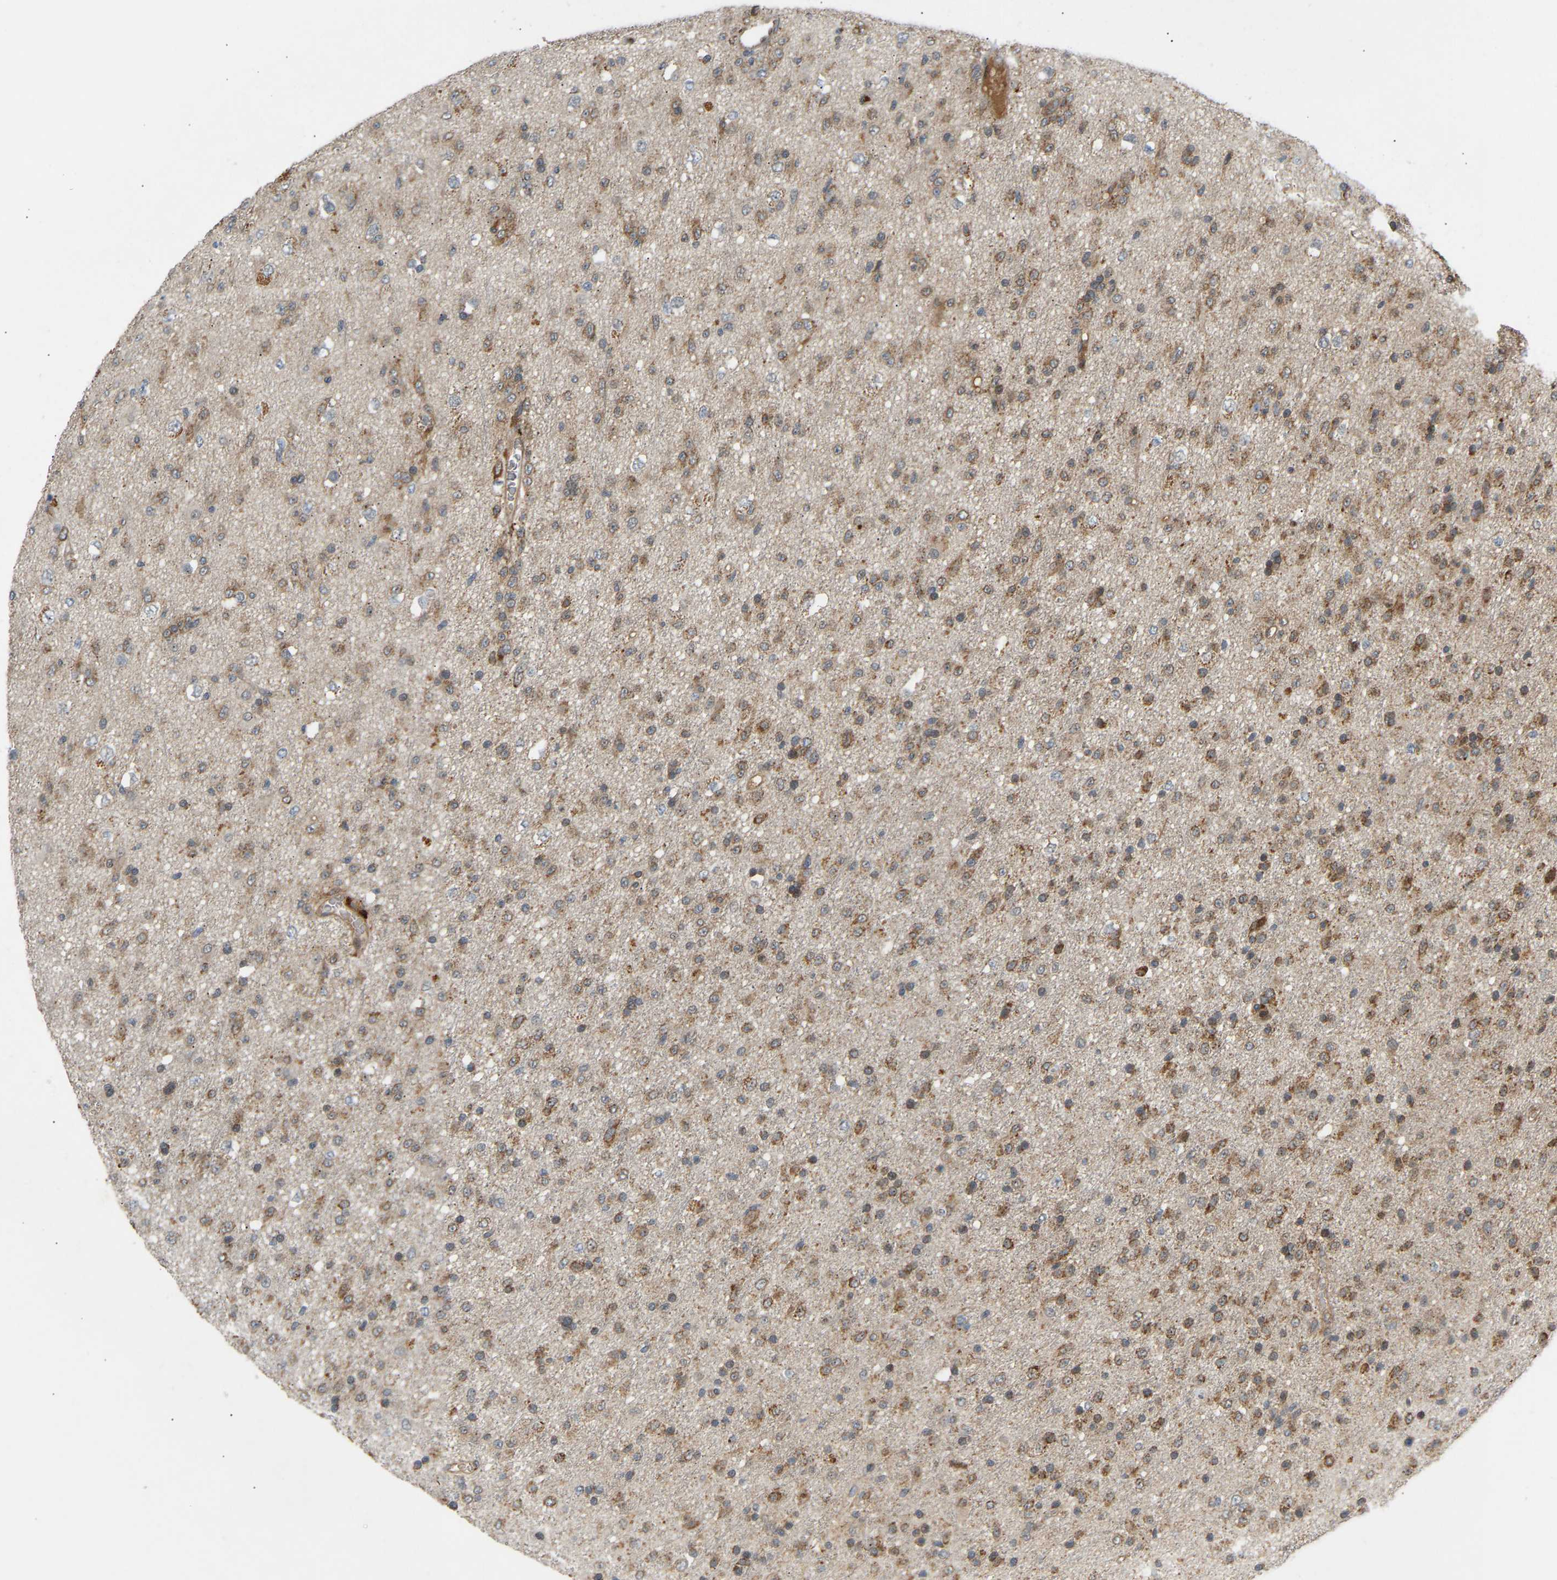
{"staining": {"intensity": "weak", "quantity": ">75%", "location": "cytoplasmic/membranous"}, "tissue": "glioma", "cell_type": "Tumor cells", "image_type": "cancer", "snomed": [{"axis": "morphology", "description": "Glioma, malignant, Low grade"}, {"axis": "topography", "description": "Brain"}], "caption": "Human glioma stained for a protein (brown) displays weak cytoplasmic/membranous positive staining in approximately >75% of tumor cells.", "gene": "PTCD1", "patient": {"sex": "male", "age": 65}}